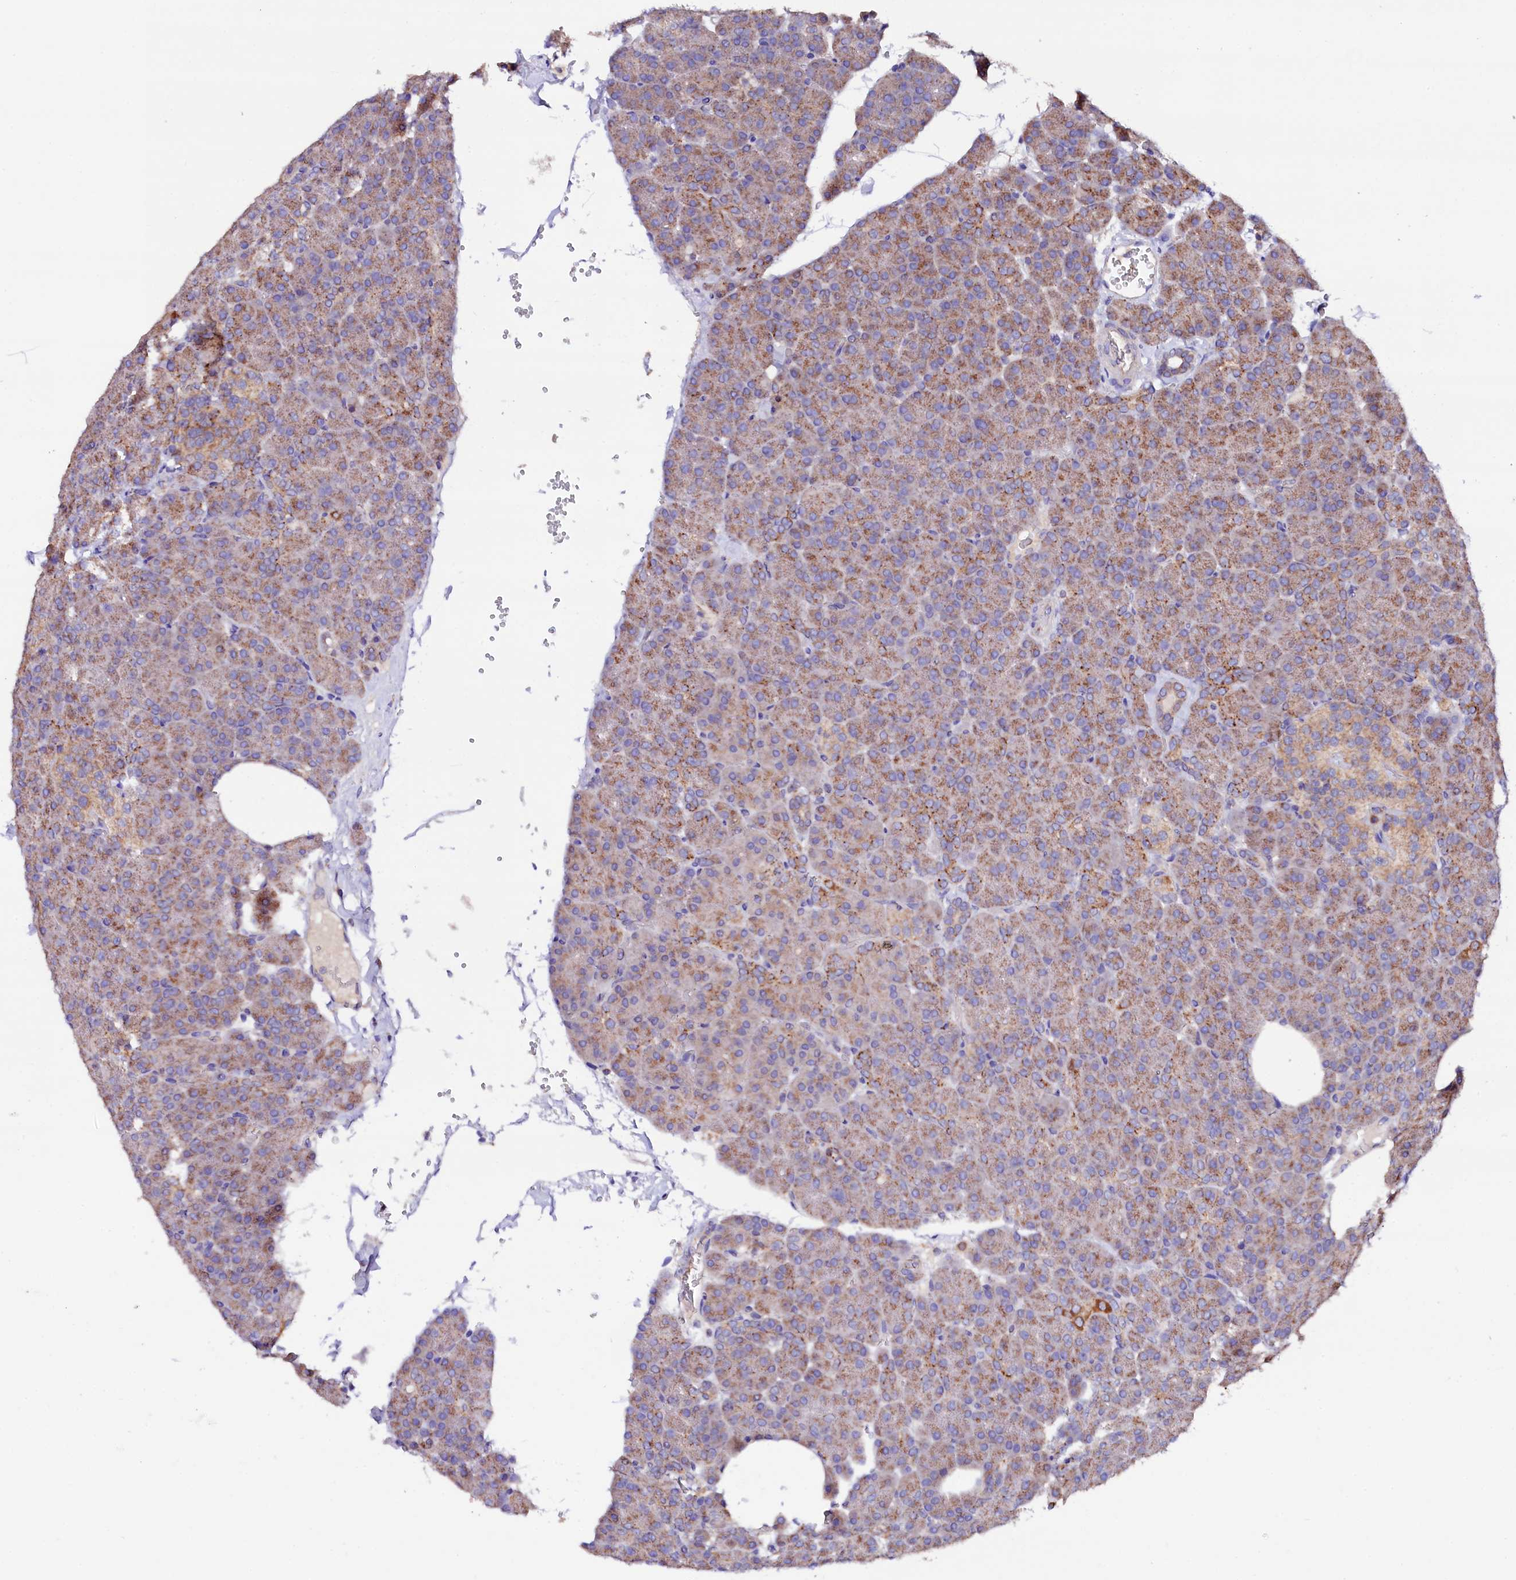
{"staining": {"intensity": "moderate", "quantity": ">75%", "location": "cytoplasmic/membranous"}, "tissue": "pancreas", "cell_type": "Exocrine glandular cells", "image_type": "normal", "snomed": [{"axis": "morphology", "description": "Normal tissue, NOS"}, {"axis": "morphology", "description": "Carcinoid, malignant, NOS"}, {"axis": "topography", "description": "Pancreas"}], "caption": "Unremarkable pancreas was stained to show a protein in brown. There is medium levels of moderate cytoplasmic/membranous positivity in approximately >75% of exocrine glandular cells. (IHC, brightfield microscopy, high magnification).", "gene": "ST3GAL1", "patient": {"sex": "female", "age": 35}}